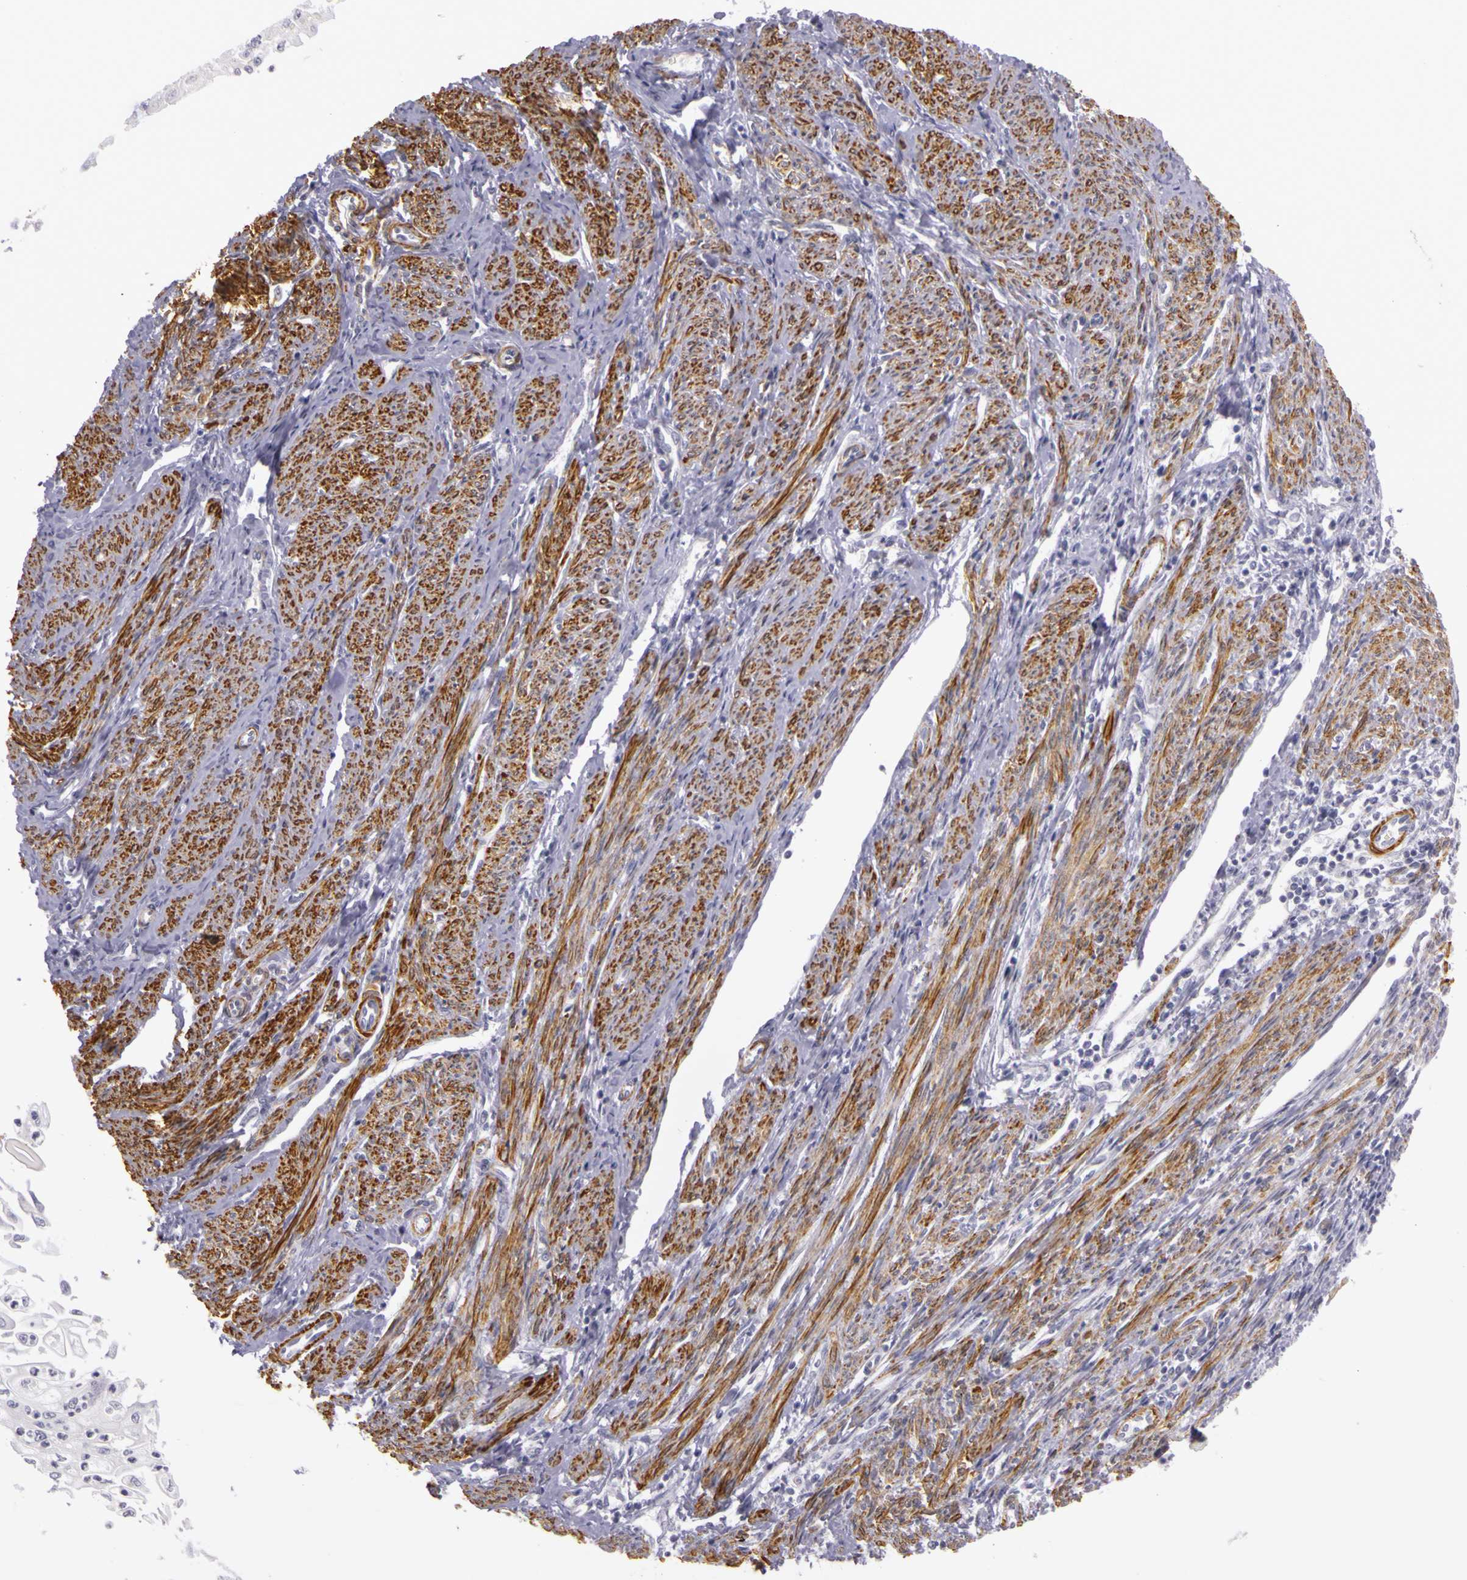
{"staining": {"intensity": "negative", "quantity": "none", "location": "none"}, "tissue": "endometrial cancer", "cell_type": "Tumor cells", "image_type": "cancer", "snomed": [{"axis": "morphology", "description": "Adenocarcinoma, NOS"}, {"axis": "topography", "description": "Endometrium"}], "caption": "There is no significant staining in tumor cells of adenocarcinoma (endometrial).", "gene": "CNTN2", "patient": {"sex": "female", "age": 75}}